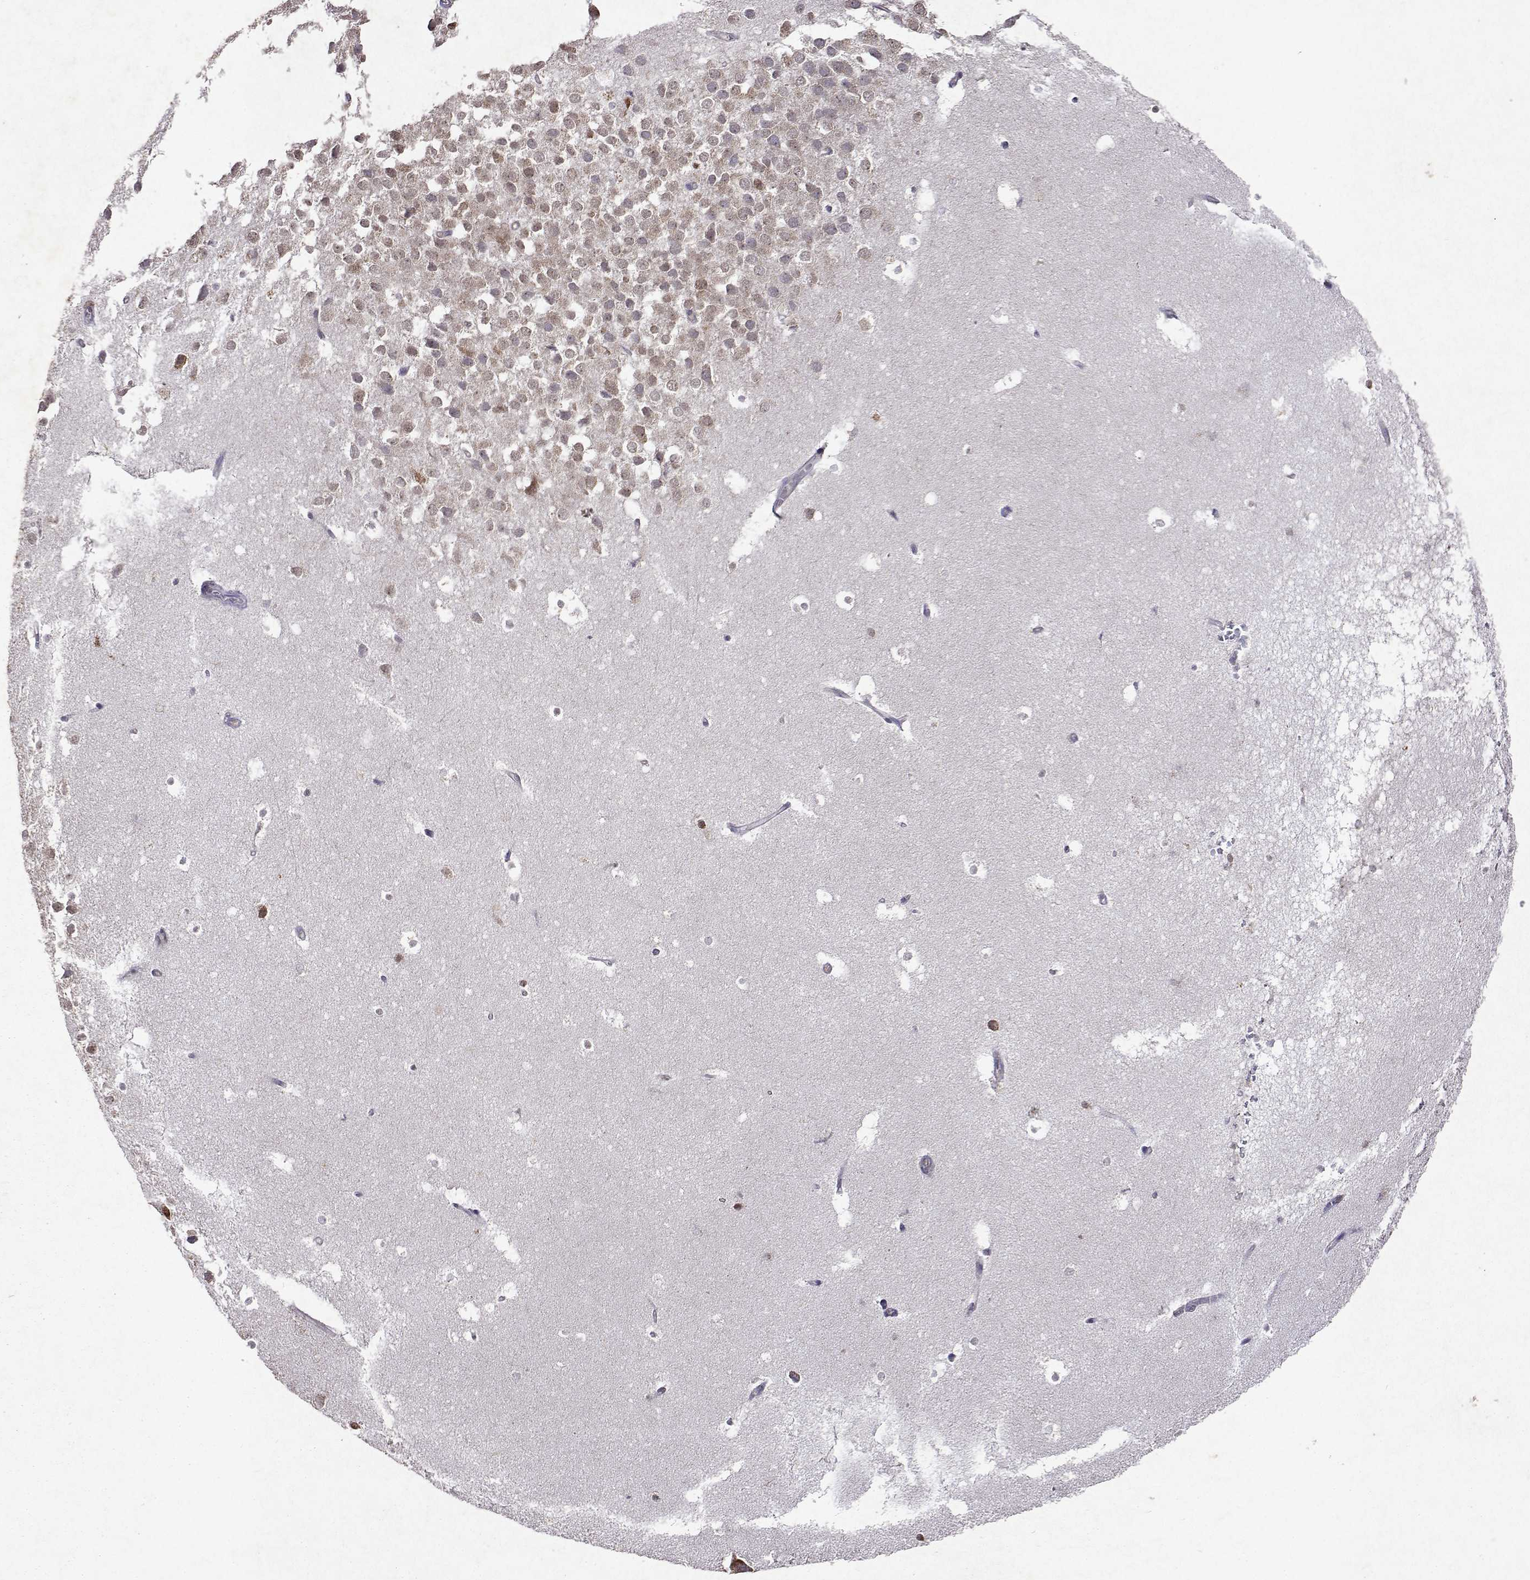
{"staining": {"intensity": "negative", "quantity": "none", "location": "none"}, "tissue": "hippocampus", "cell_type": "Glial cells", "image_type": "normal", "snomed": [{"axis": "morphology", "description": "Normal tissue, NOS"}, {"axis": "topography", "description": "Hippocampus"}], "caption": "Immunohistochemistry (IHC) photomicrograph of benign hippocampus: human hippocampus stained with DAB reveals no significant protein staining in glial cells.", "gene": "TARBP2", "patient": {"sex": "male", "age": 26}}